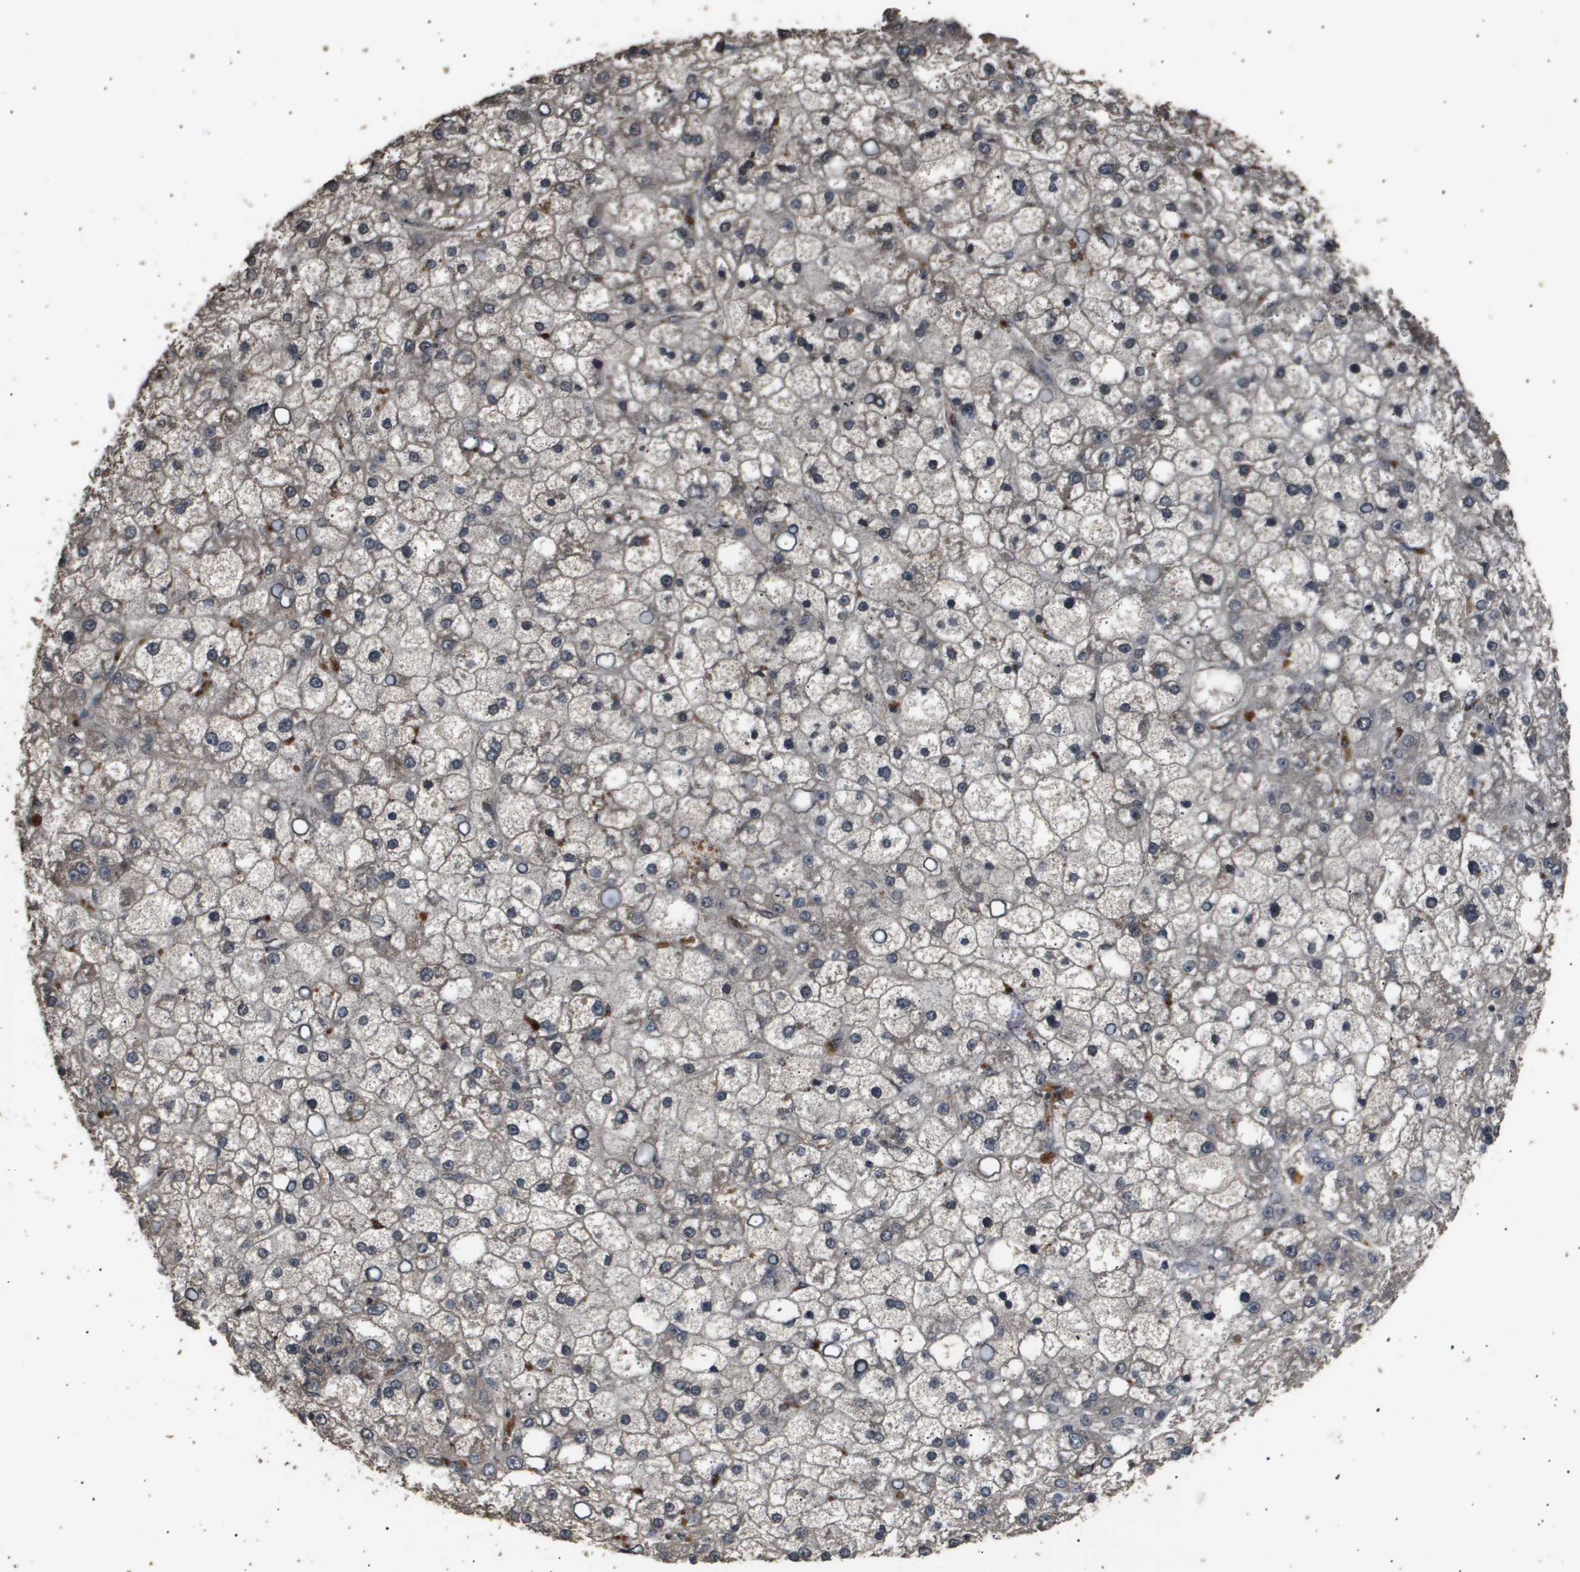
{"staining": {"intensity": "weak", "quantity": "<25%", "location": "cytoplasmic/membranous"}, "tissue": "liver cancer", "cell_type": "Tumor cells", "image_type": "cancer", "snomed": [{"axis": "morphology", "description": "Carcinoma, Hepatocellular, NOS"}, {"axis": "topography", "description": "Liver"}], "caption": "Image shows no protein expression in tumor cells of liver cancer (hepatocellular carcinoma) tissue.", "gene": "ING1", "patient": {"sex": "male", "age": 67}}